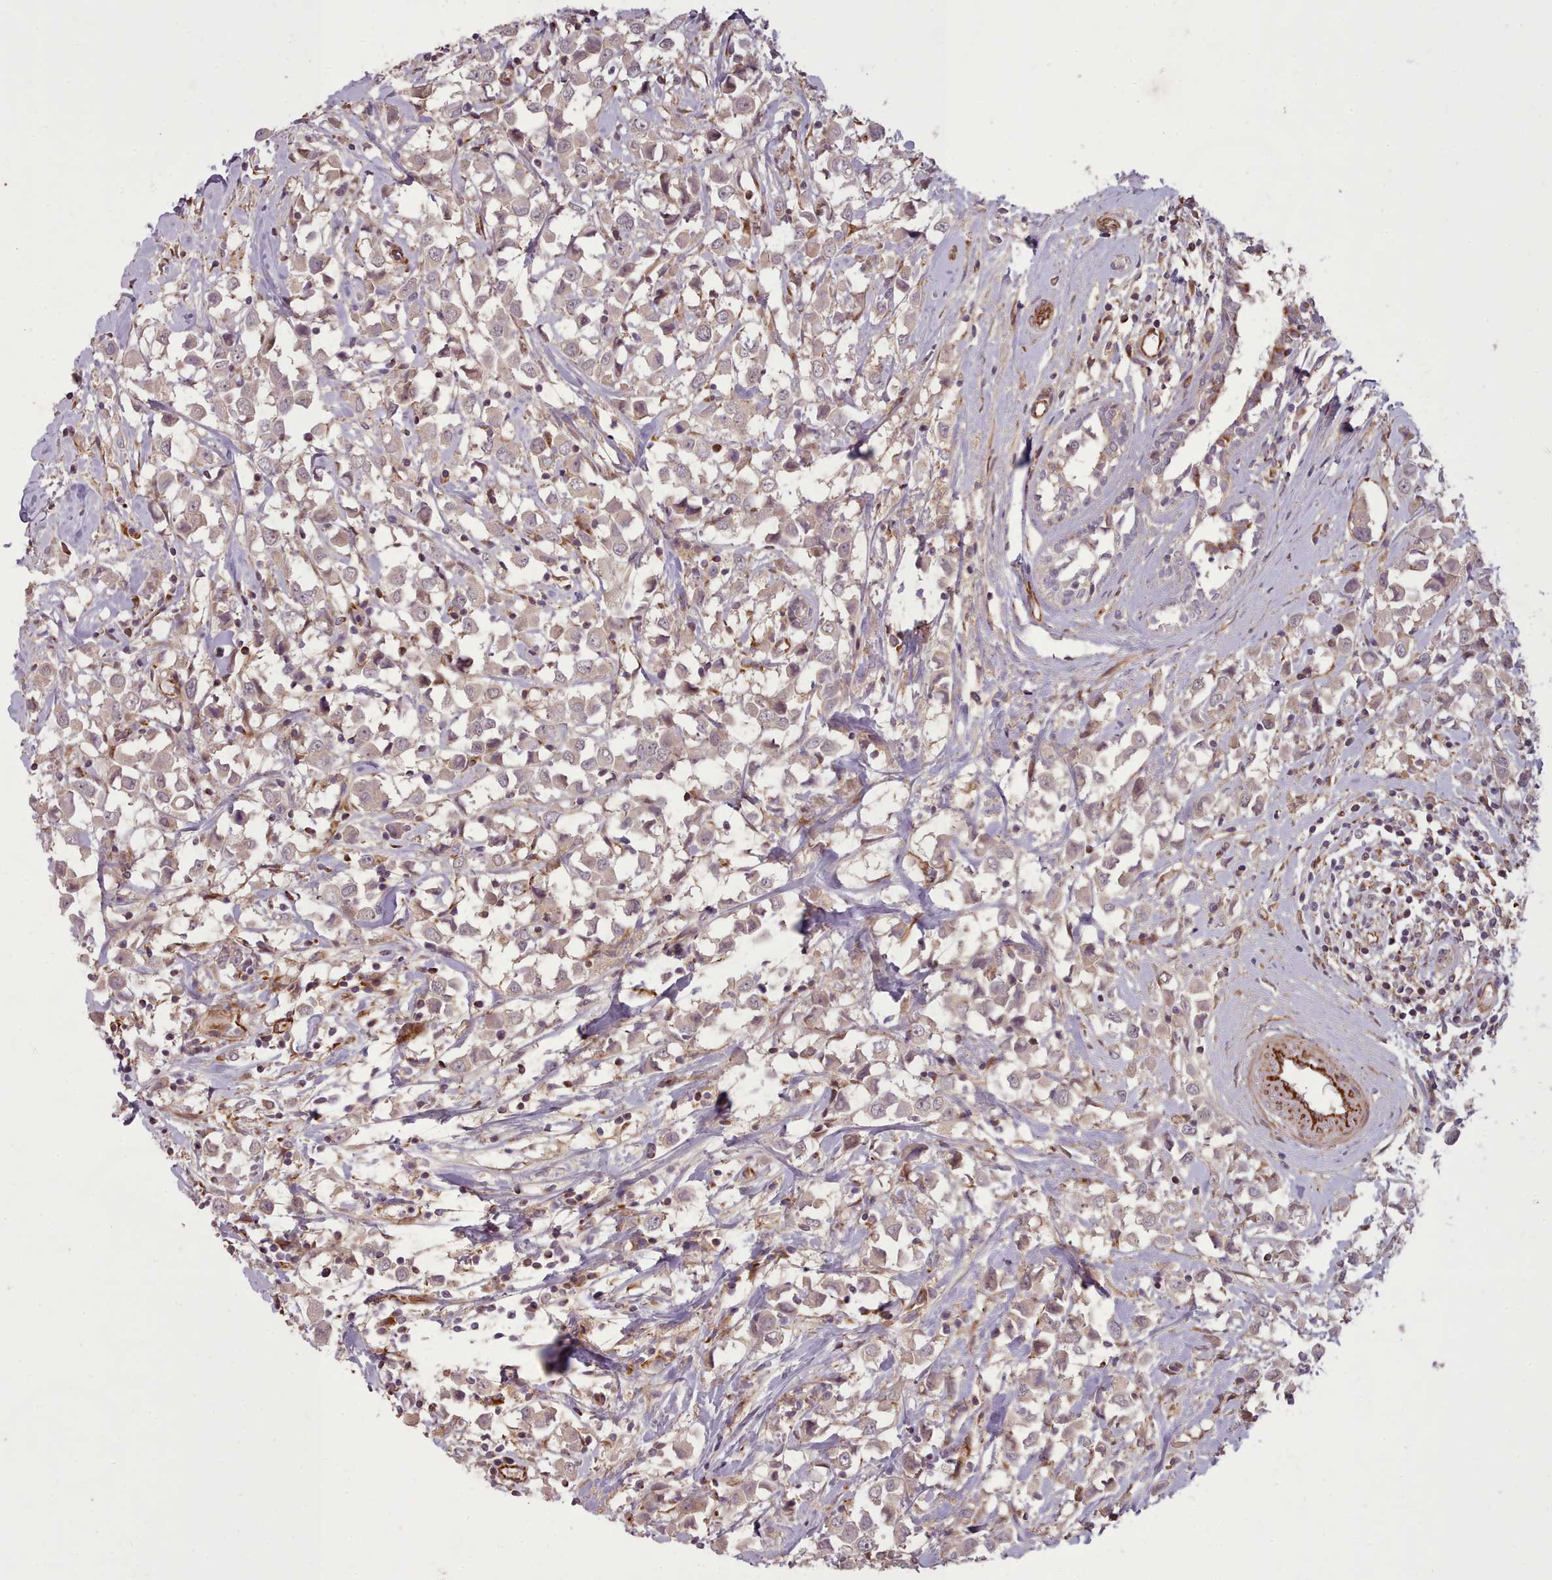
{"staining": {"intensity": "weak", "quantity": "25%-75%", "location": "cytoplasmic/membranous,nuclear"}, "tissue": "breast cancer", "cell_type": "Tumor cells", "image_type": "cancer", "snomed": [{"axis": "morphology", "description": "Duct carcinoma"}, {"axis": "topography", "description": "Breast"}], "caption": "The photomicrograph demonstrates immunohistochemical staining of breast infiltrating ductal carcinoma. There is weak cytoplasmic/membranous and nuclear staining is present in approximately 25%-75% of tumor cells.", "gene": "GBGT1", "patient": {"sex": "female", "age": 61}}